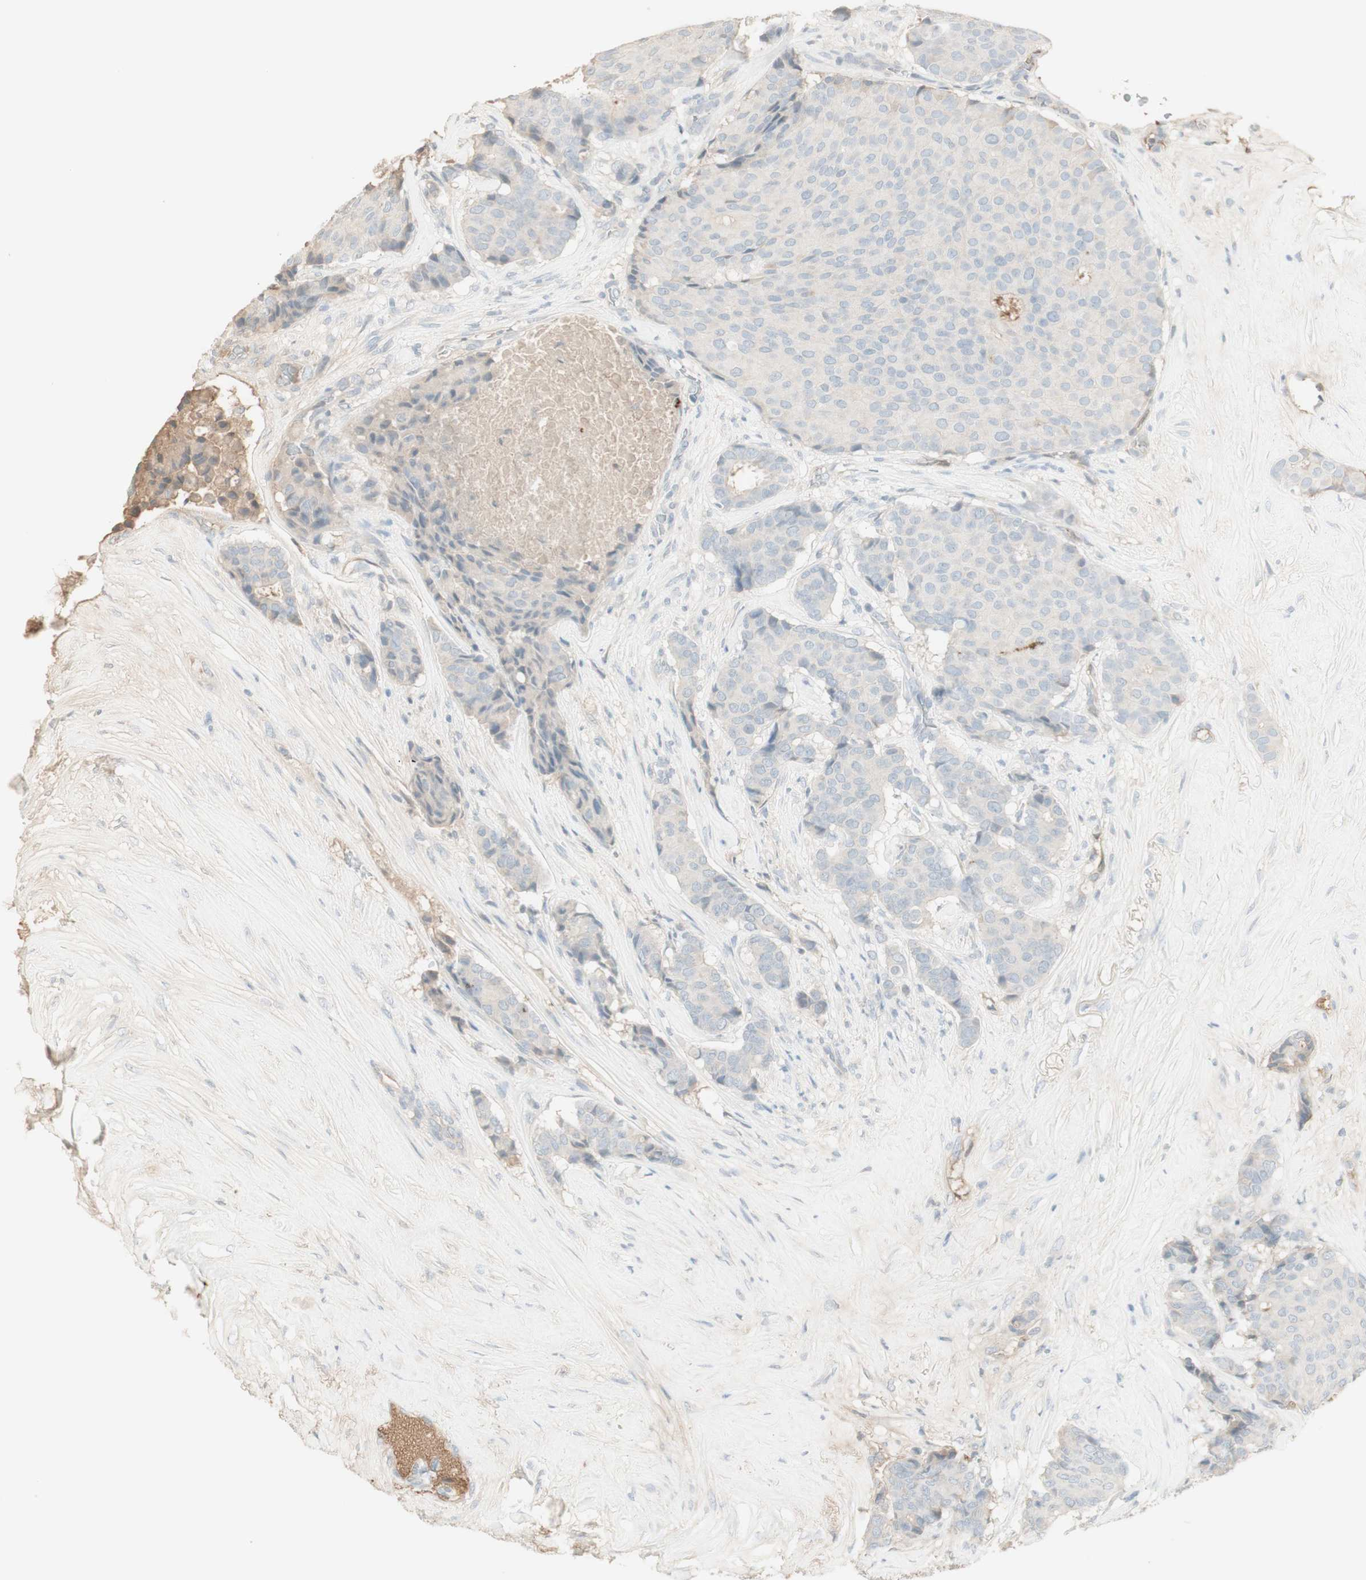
{"staining": {"intensity": "negative", "quantity": "none", "location": "none"}, "tissue": "breast cancer", "cell_type": "Tumor cells", "image_type": "cancer", "snomed": [{"axis": "morphology", "description": "Duct carcinoma"}, {"axis": "topography", "description": "Breast"}], "caption": "Immunohistochemical staining of human invasive ductal carcinoma (breast) reveals no significant positivity in tumor cells.", "gene": "IFNG", "patient": {"sex": "female", "age": 75}}